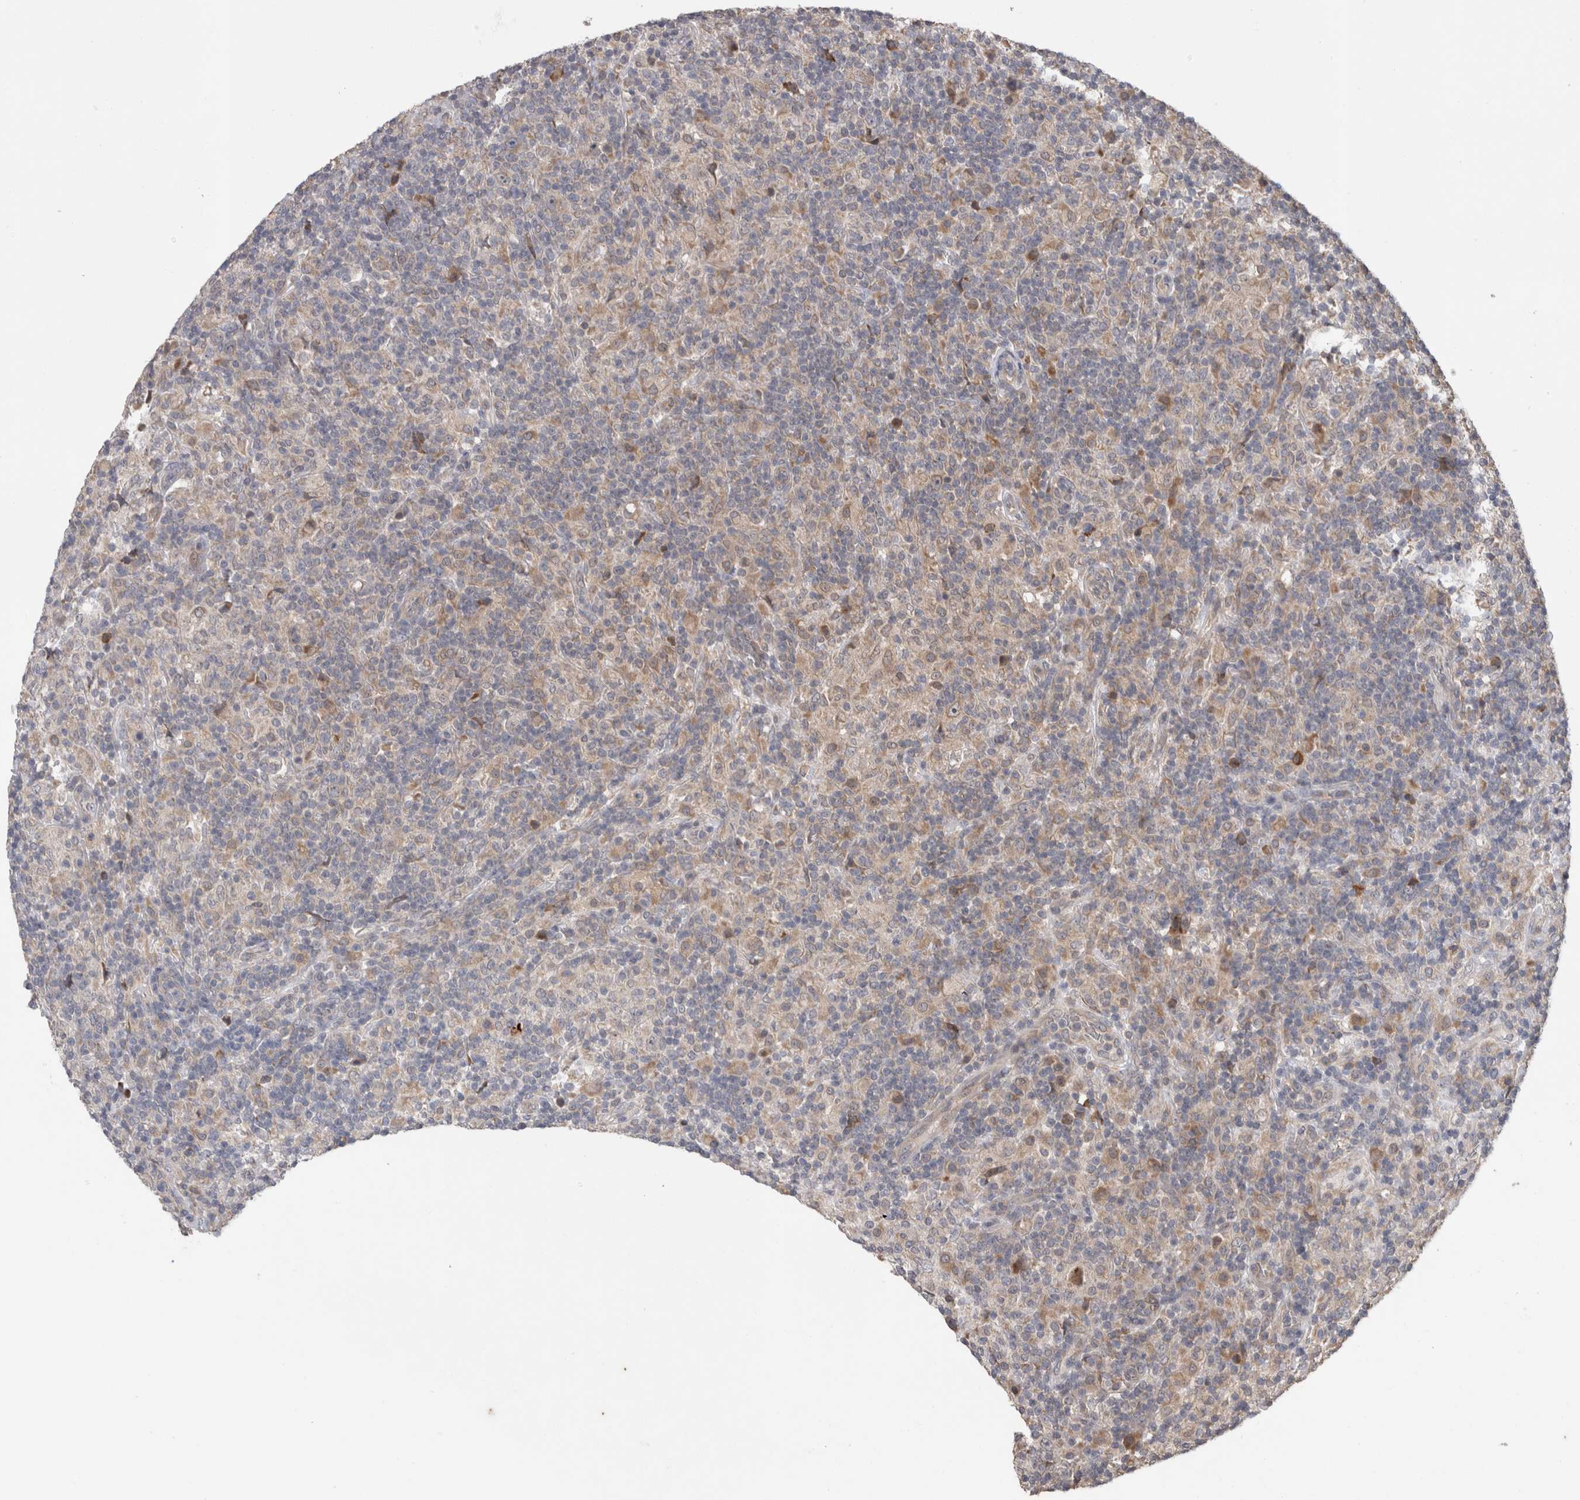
{"staining": {"intensity": "weak", "quantity": "25%-75%", "location": "cytoplasmic/membranous"}, "tissue": "lymphoma", "cell_type": "Tumor cells", "image_type": "cancer", "snomed": [{"axis": "morphology", "description": "Hodgkin's disease, NOS"}, {"axis": "topography", "description": "Lymph node"}], "caption": "Lymphoma stained with a brown dye shows weak cytoplasmic/membranous positive positivity in about 25%-75% of tumor cells.", "gene": "TBCE", "patient": {"sex": "male", "age": 70}}